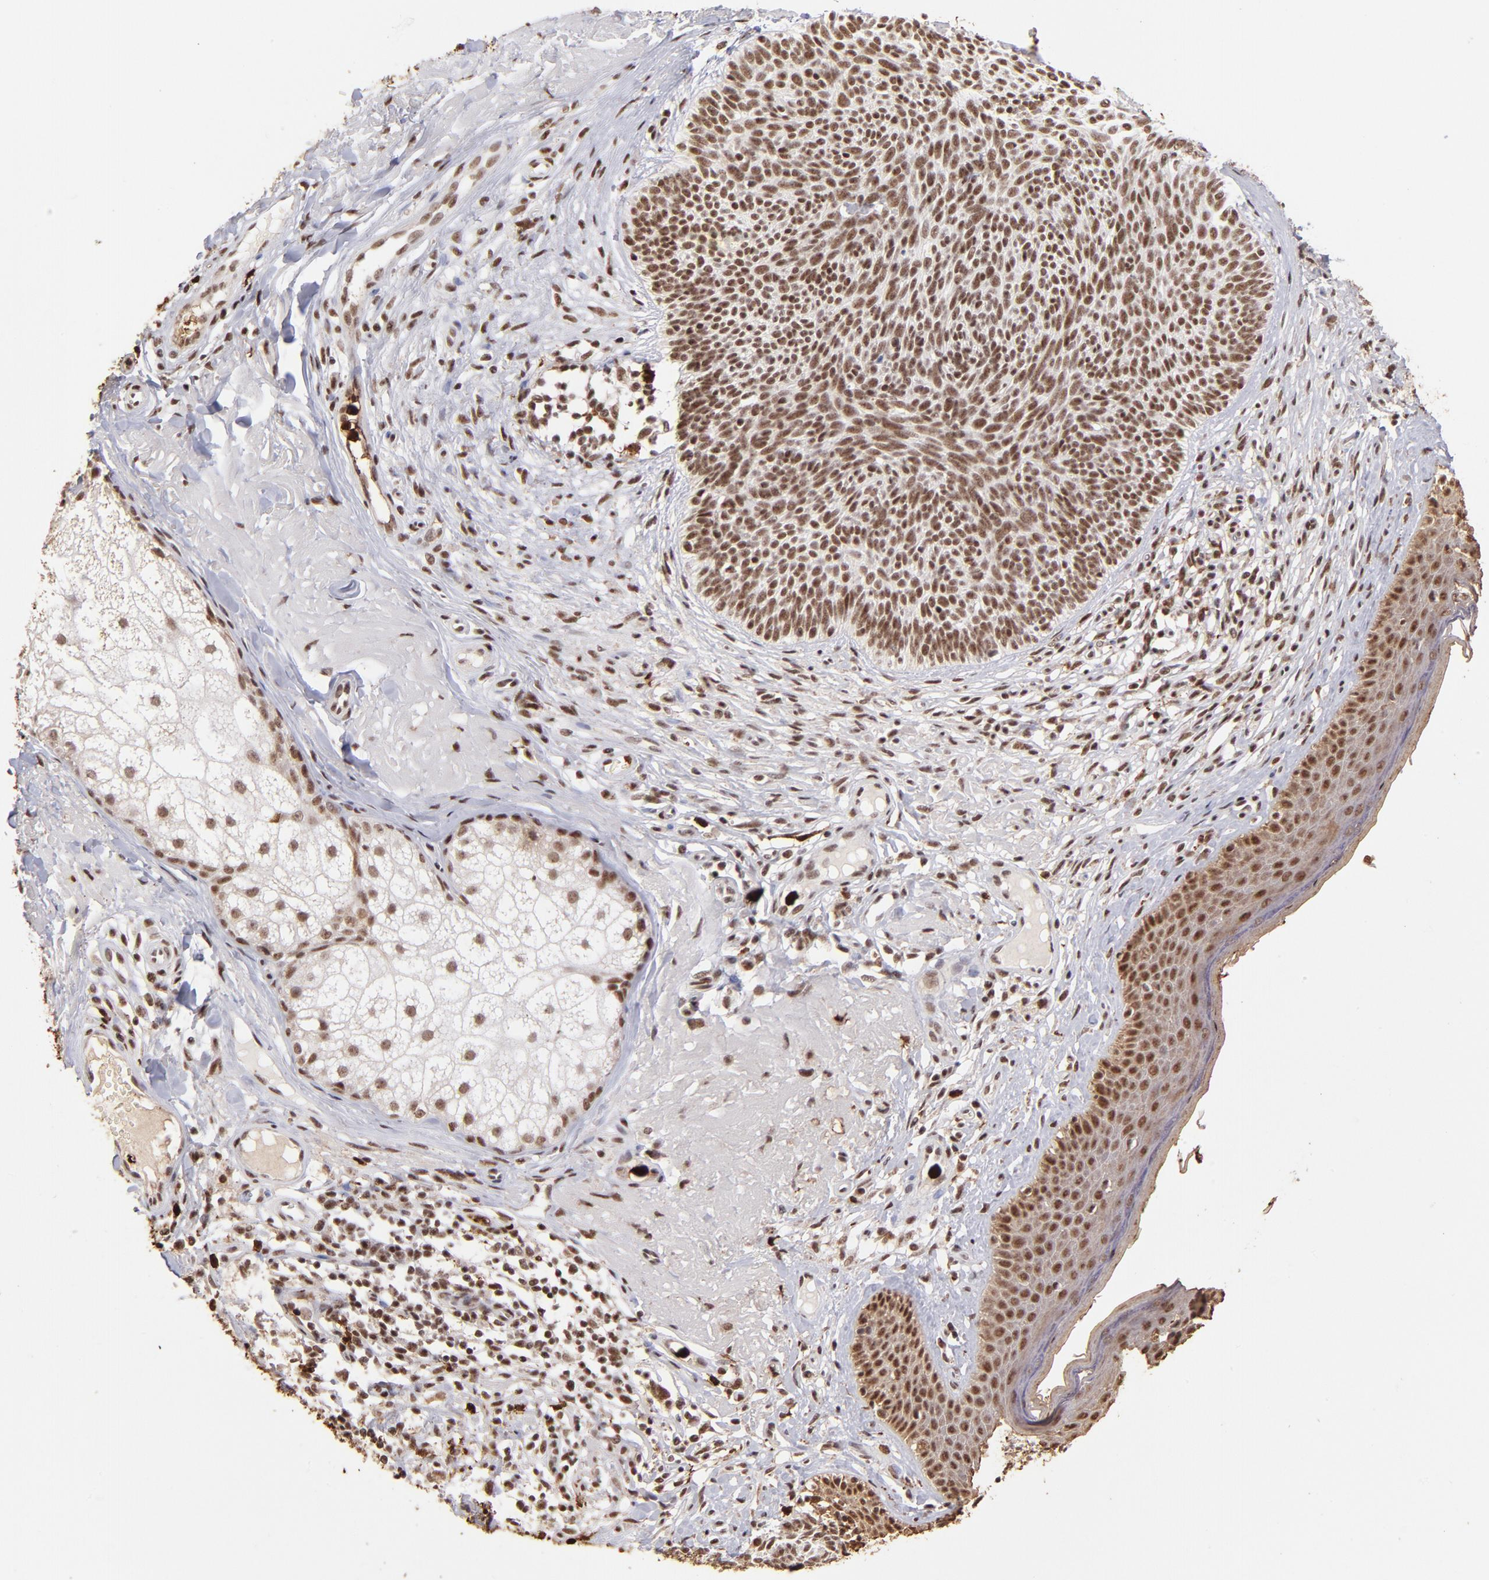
{"staining": {"intensity": "moderate", "quantity": ">75%", "location": "nuclear"}, "tissue": "skin cancer", "cell_type": "Tumor cells", "image_type": "cancer", "snomed": [{"axis": "morphology", "description": "Basal cell carcinoma"}, {"axis": "topography", "description": "Skin"}], "caption": "Moderate nuclear staining for a protein is identified in about >75% of tumor cells of basal cell carcinoma (skin) using immunohistochemistry.", "gene": "ZFX", "patient": {"sex": "male", "age": 74}}